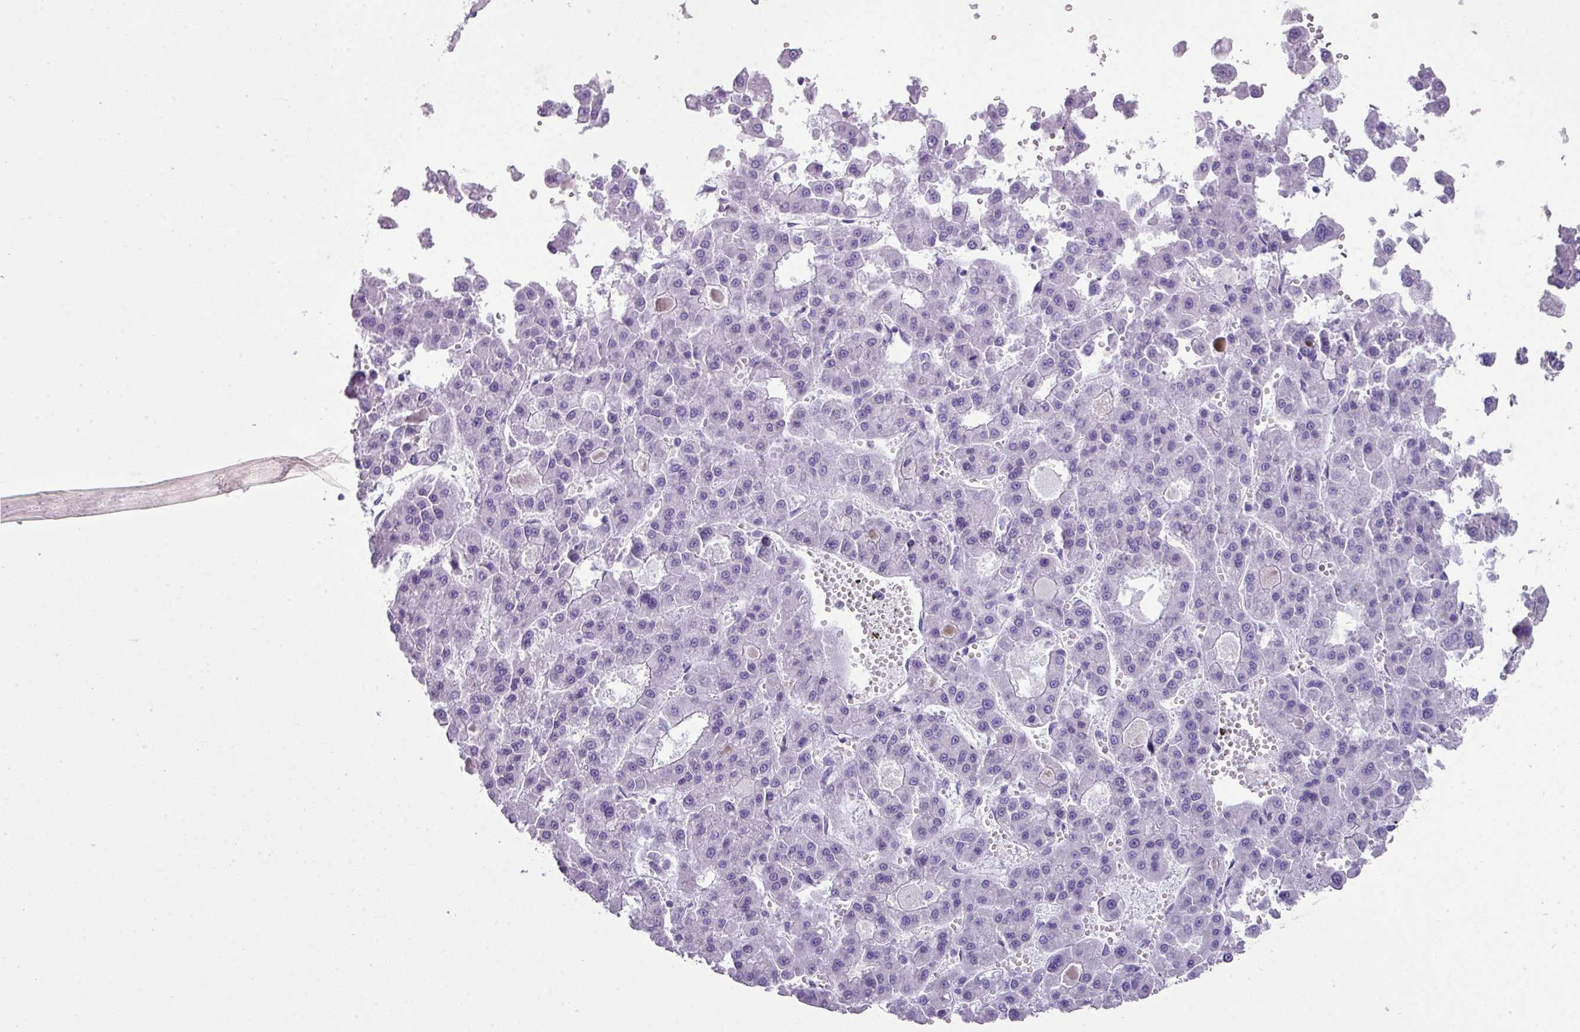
{"staining": {"intensity": "negative", "quantity": "none", "location": "none"}, "tissue": "liver cancer", "cell_type": "Tumor cells", "image_type": "cancer", "snomed": [{"axis": "morphology", "description": "Carcinoma, Hepatocellular, NOS"}, {"axis": "topography", "description": "Liver"}], "caption": "Tumor cells are negative for brown protein staining in liver cancer (hepatocellular carcinoma). (IHC, brightfield microscopy, high magnification).", "gene": "PALS2", "patient": {"sex": "male", "age": 70}}